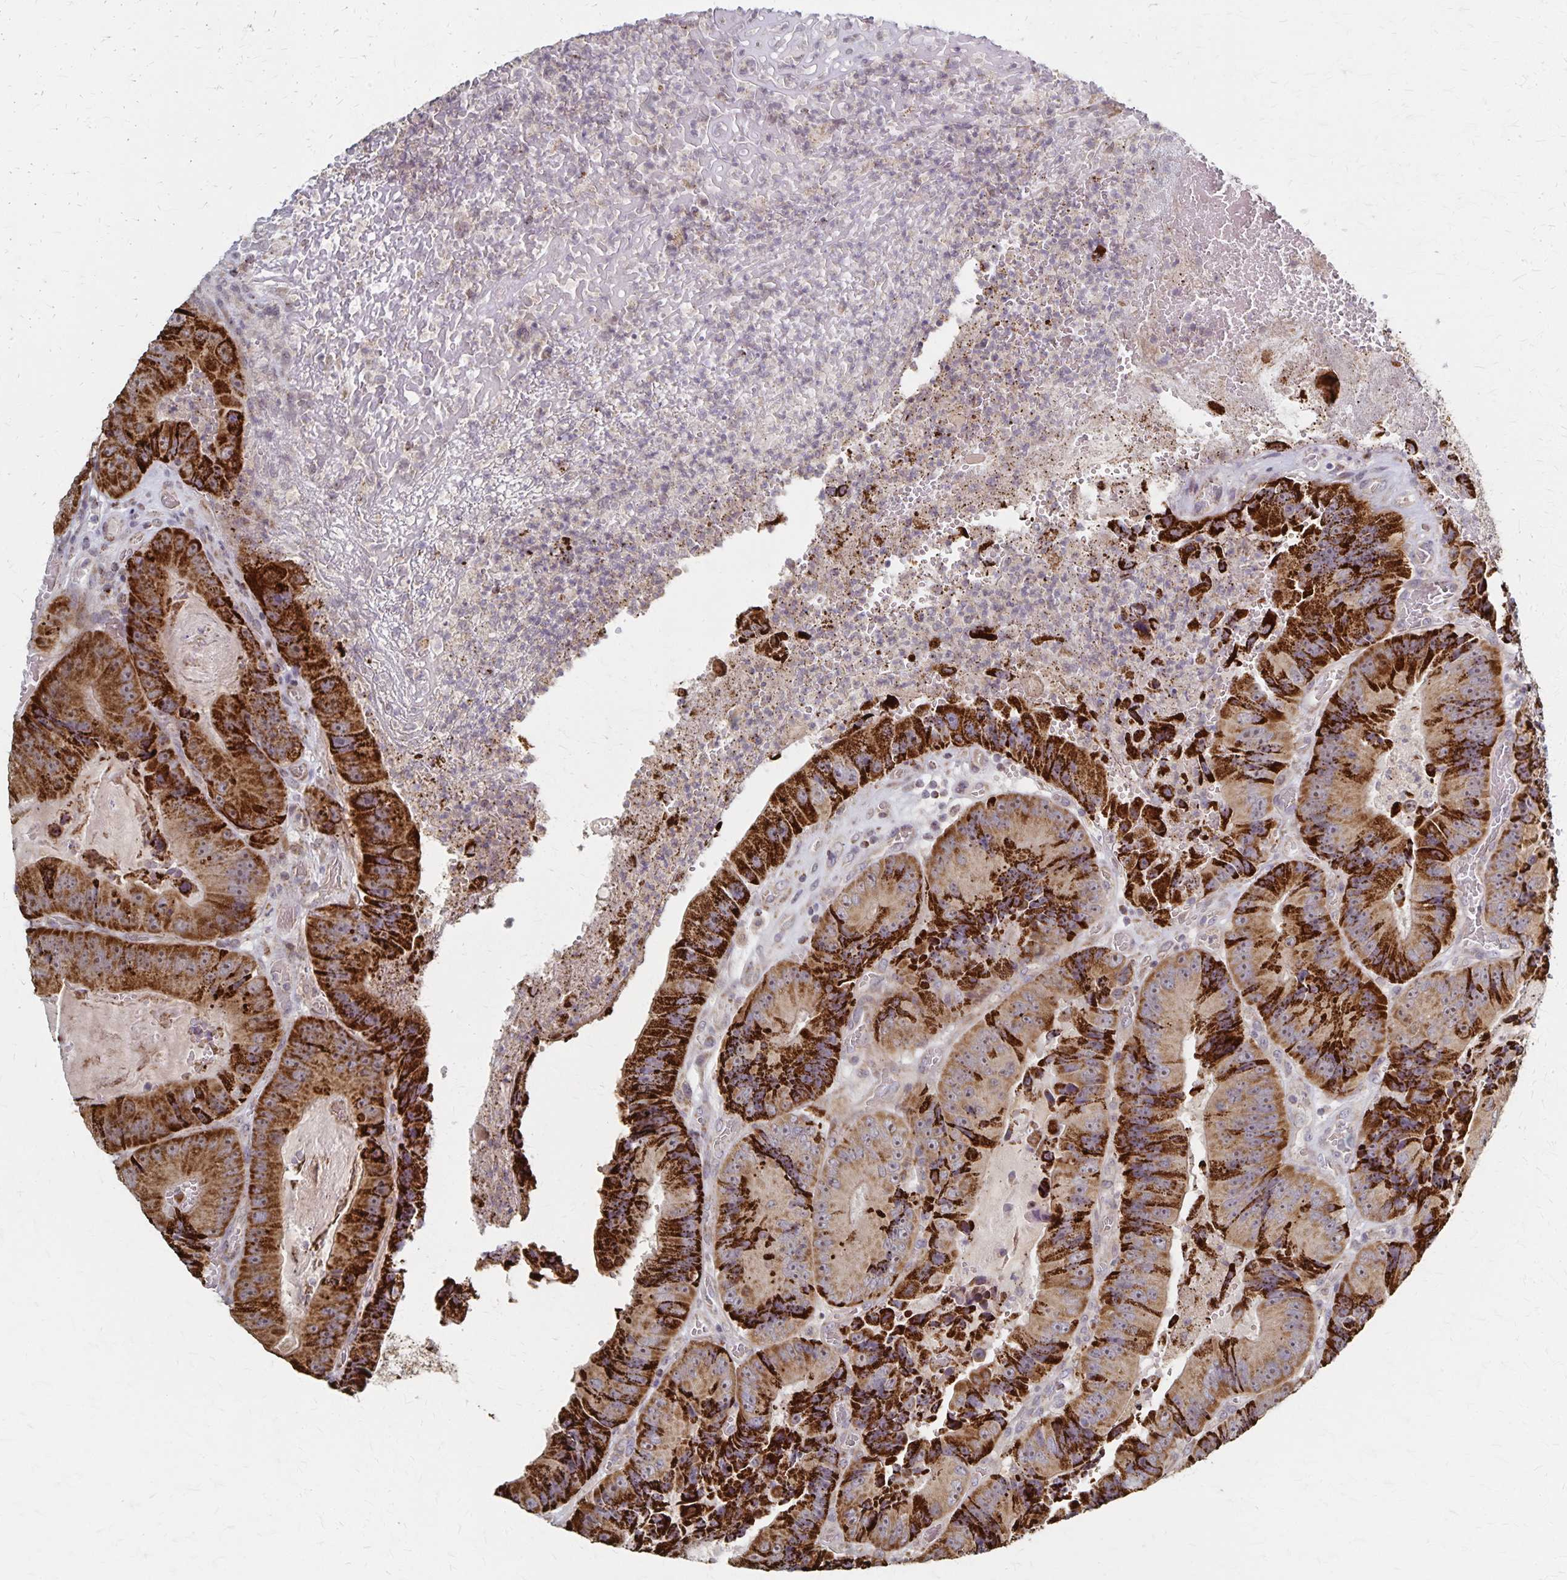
{"staining": {"intensity": "strong", "quantity": ">75%", "location": "cytoplasmic/membranous"}, "tissue": "colorectal cancer", "cell_type": "Tumor cells", "image_type": "cancer", "snomed": [{"axis": "morphology", "description": "Adenocarcinoma, NOS"}, {"axis": "topography", "description": "Colon"}], "caption": "There is high levels of strong cytoplasmic/membranous staining in tumor cells of adenocarcinoma (colorectal), as demonstrated by immunohistochemical staining (brown color).", "gene": "DYRK4", "patient": {"sex": "female", "age": 86}}